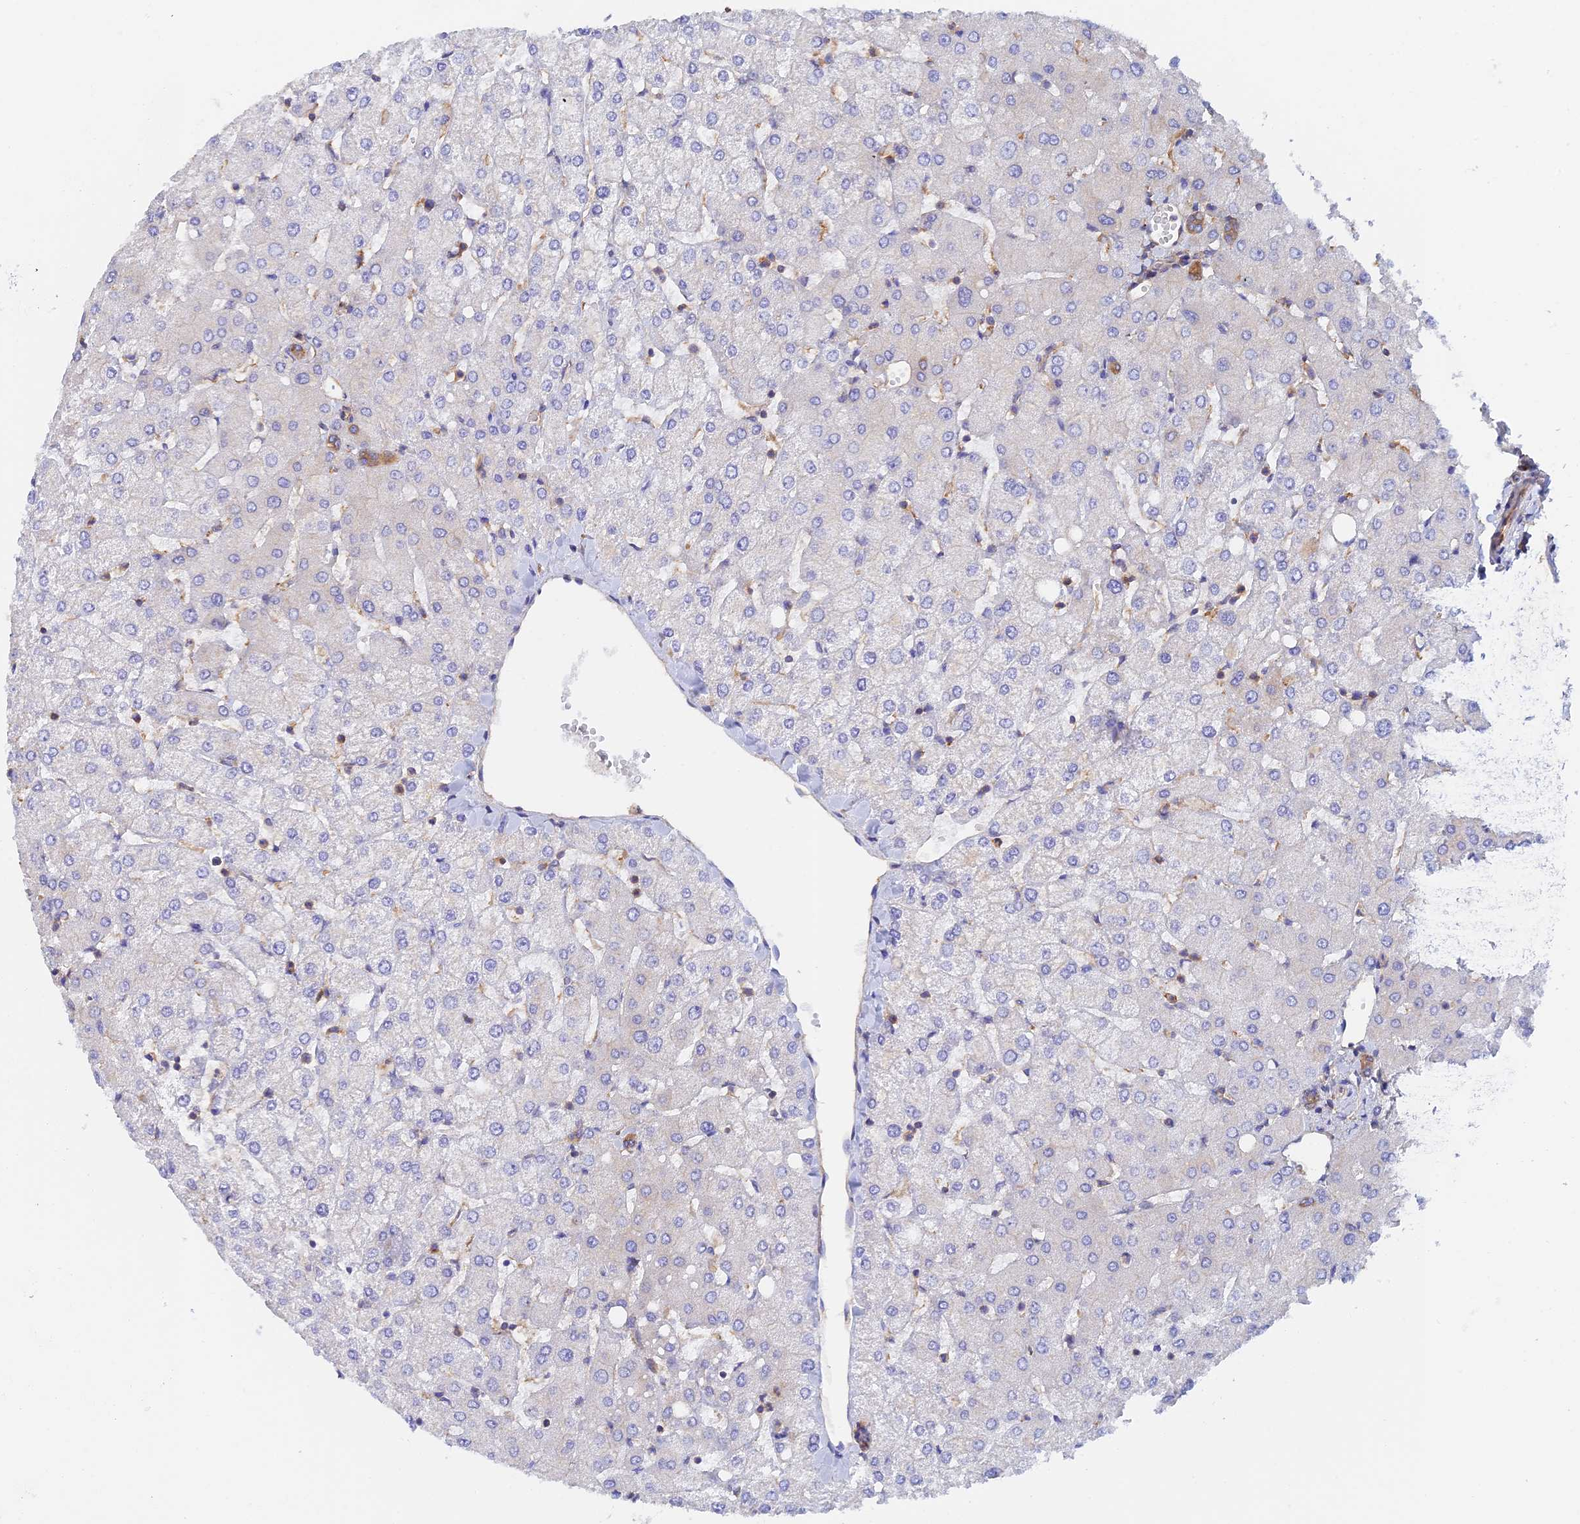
{"staining": {"intensity": "moderate", "quantity": "25%-75%", "location": "cytoplasmic/membranous"}, "tissue": "liver", "cell_type": "Cholangiocytes", "image_type": "normal", "snomed": [{"axis": "morphology", "description": "Normal tissue, NOS"}, {"axis": "topography", "description": "Liver"}], "caption": "Human liver stained for a protein (brown) reveals moderate cytoplasmic/membranous positive positivity in about 25%-75% of cholangiocytes.", "gene": "DCTN2", "patient": {"sex": "female", "age": 54}}